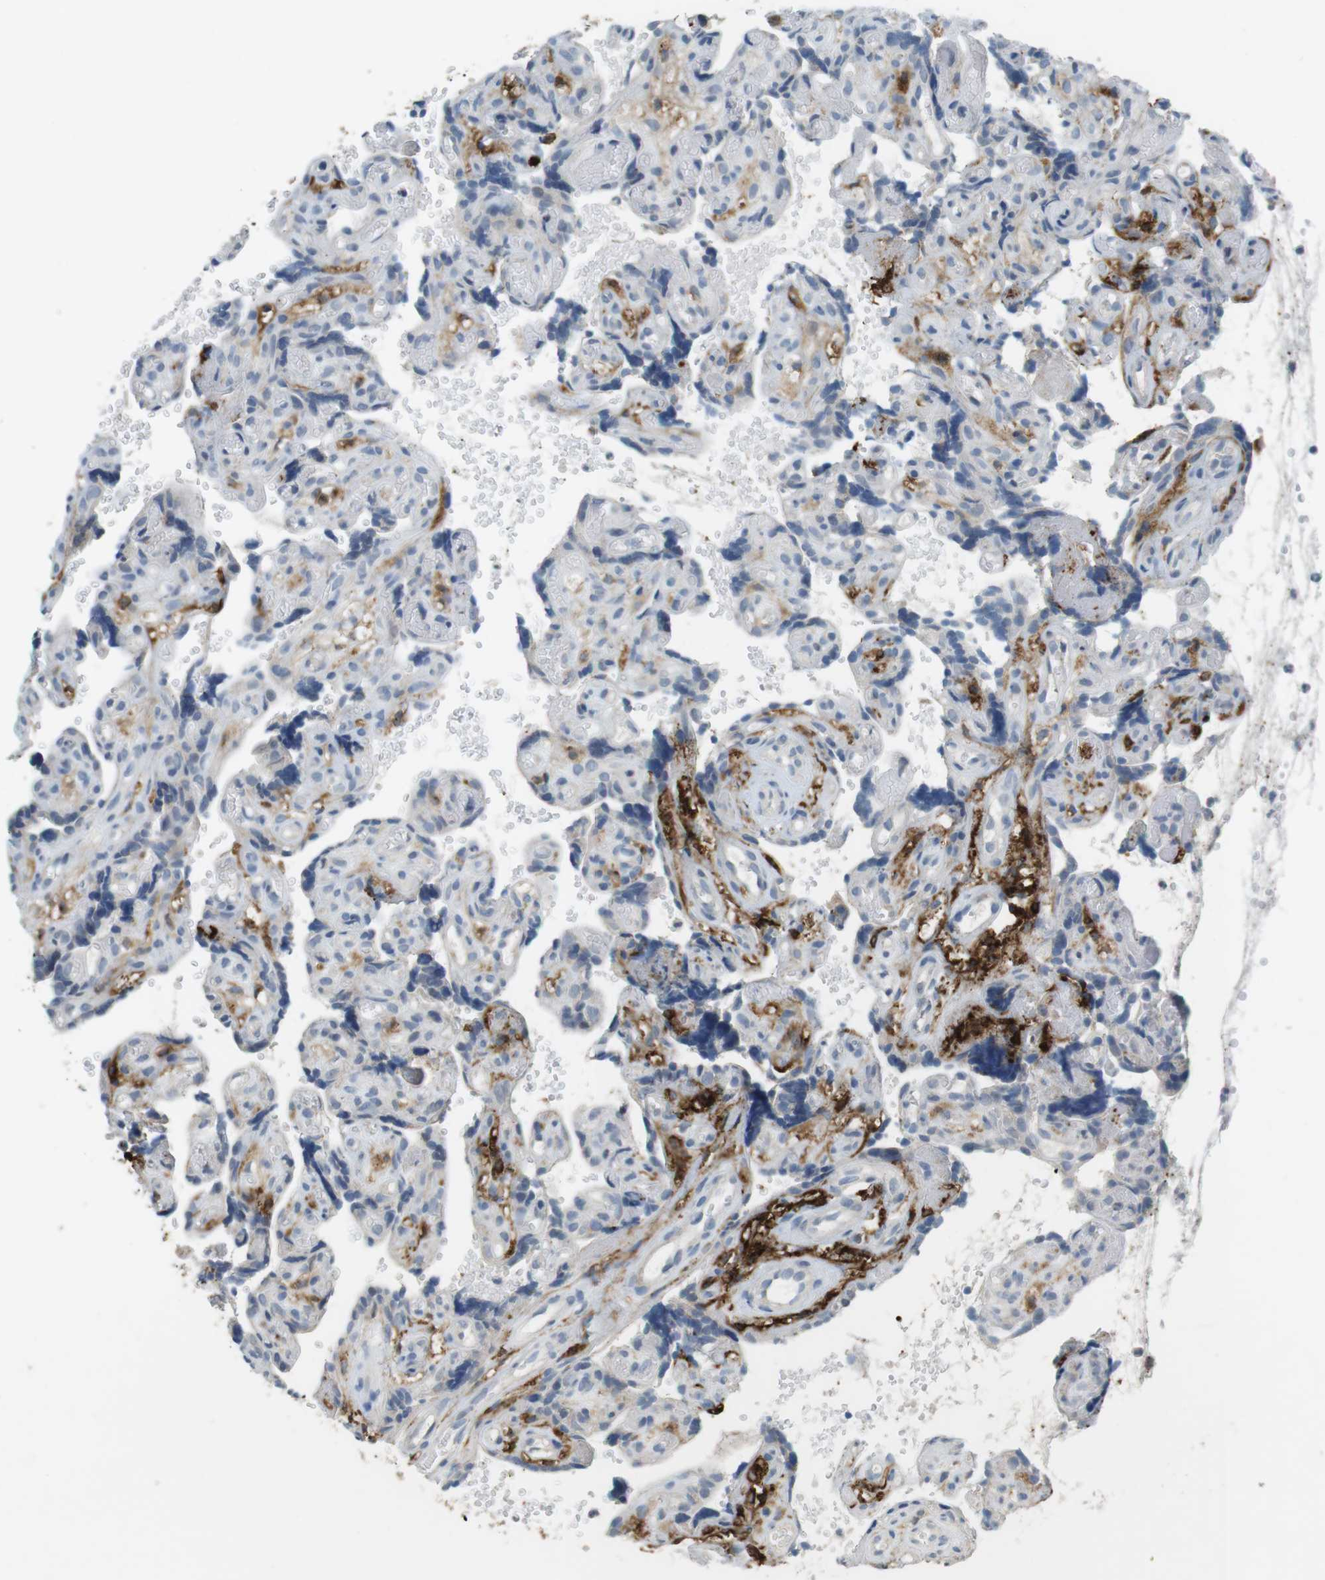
{"staining": {"intensity": "weak", "quantity": "<25%", "location": "cytoplasmic/membranous"}, "tissue": "placenta", "cell_type": "Decidual cells", "image_type": "normal", "snomed": [{"axis": "morphology", "description": "Normal tissue, NOS"}, {"axis": "topography", "description": "Placenta"}], "caption": "Immunohistochemistry (IHC) photomicrograph of normal human placenta stained for a protein (brown), which shows no positivity in decidual cells.", "gene": "HLA", "patient": {"sex": "female", "age": 30}}